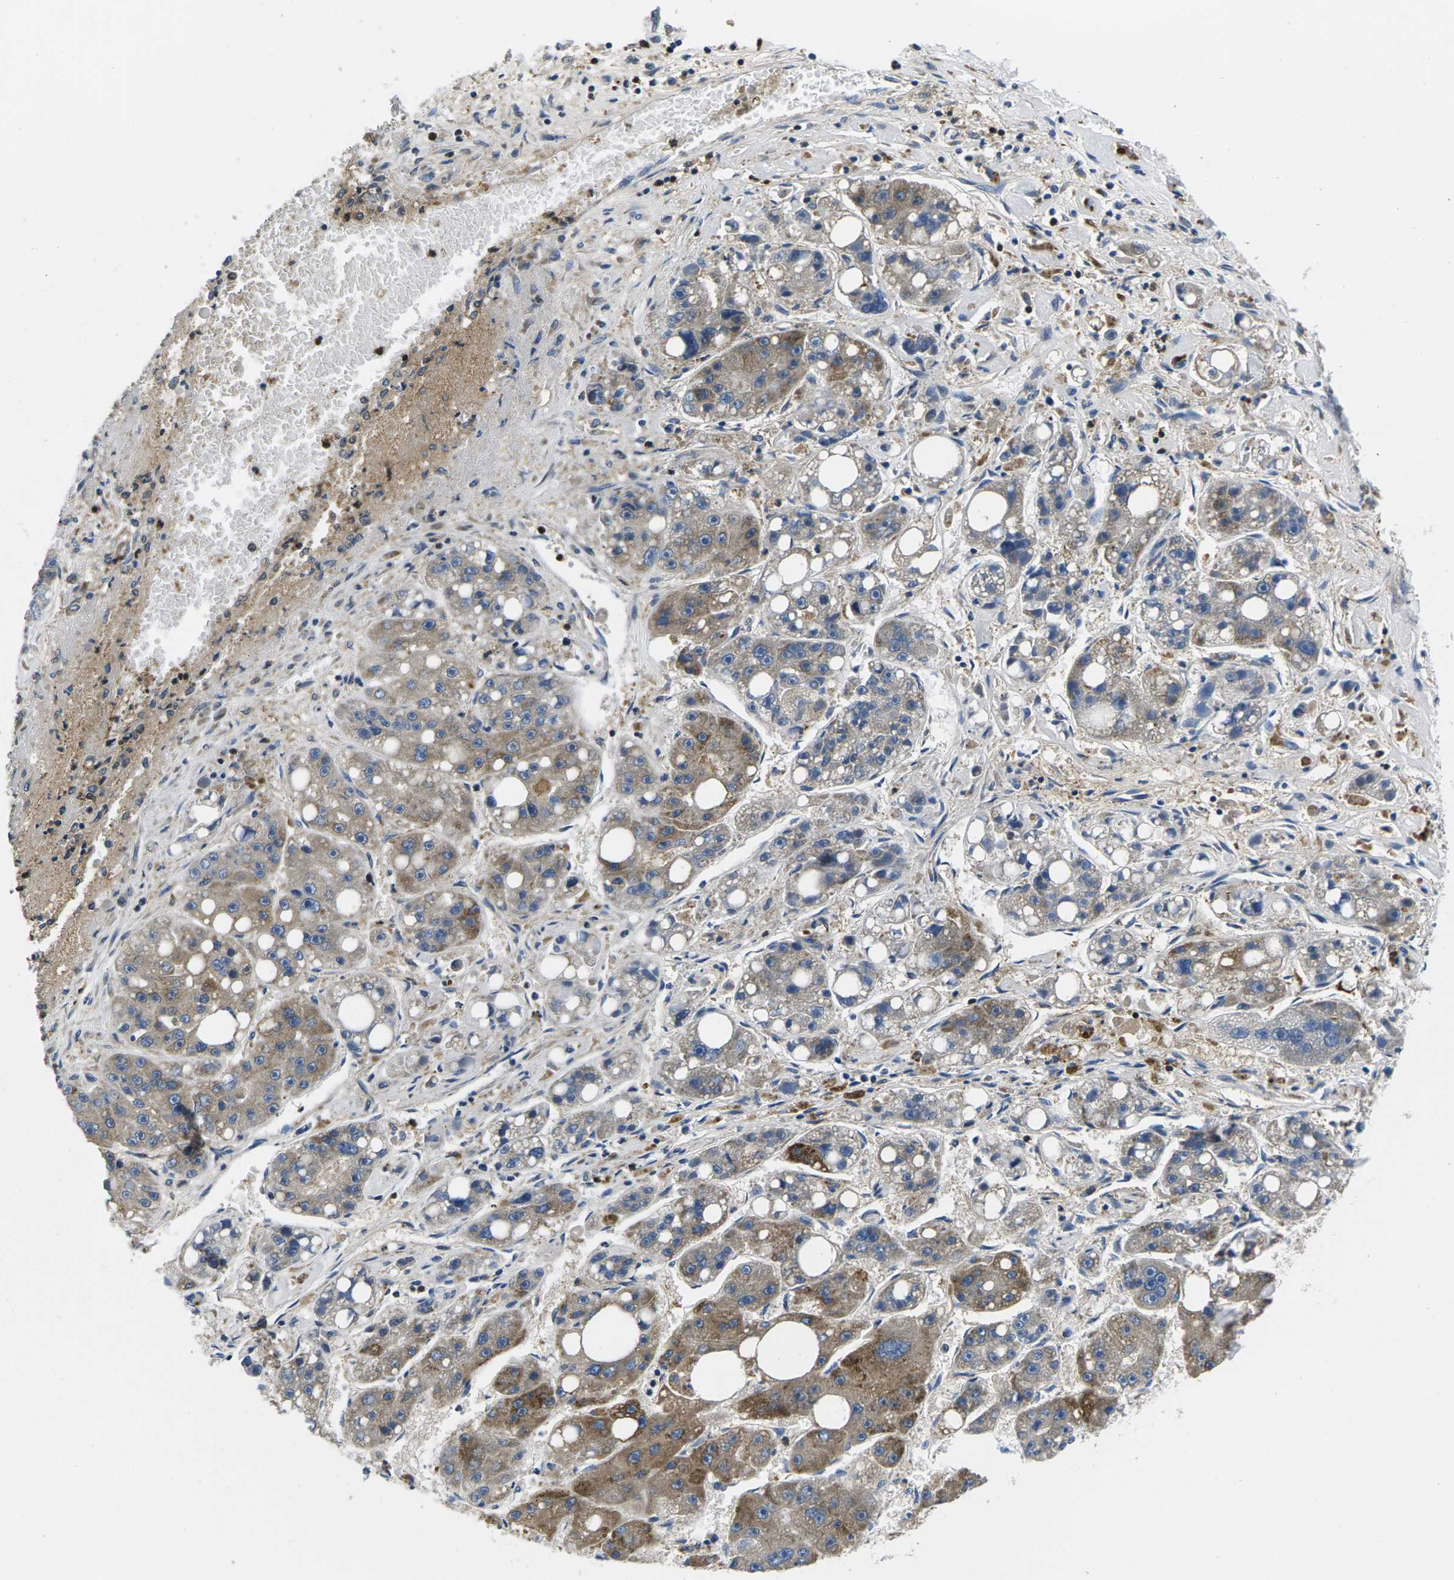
{"staining": {"intensity": "moderate", "quantity": "25%-75%", "location": "cytoplasmic/membranous"}, "tissue": "liver cancer", "cell_type": "Tumor cells", "image_type": "cancer", "snomed": [{"axis": "morphology", "description": "Carcinoma, Hepatocellular, NOS"}, {"axis": "topography", "description": "Liver"}], "caption": "The image demonstrates immunohistochemical staining of liver cancer. There is moderate cytoplasmic/membranous positivity is seen in about 25%-75% of tumor cells.", "gene": "PLCE1", "patient": {"sex": "female", "age": 61}}